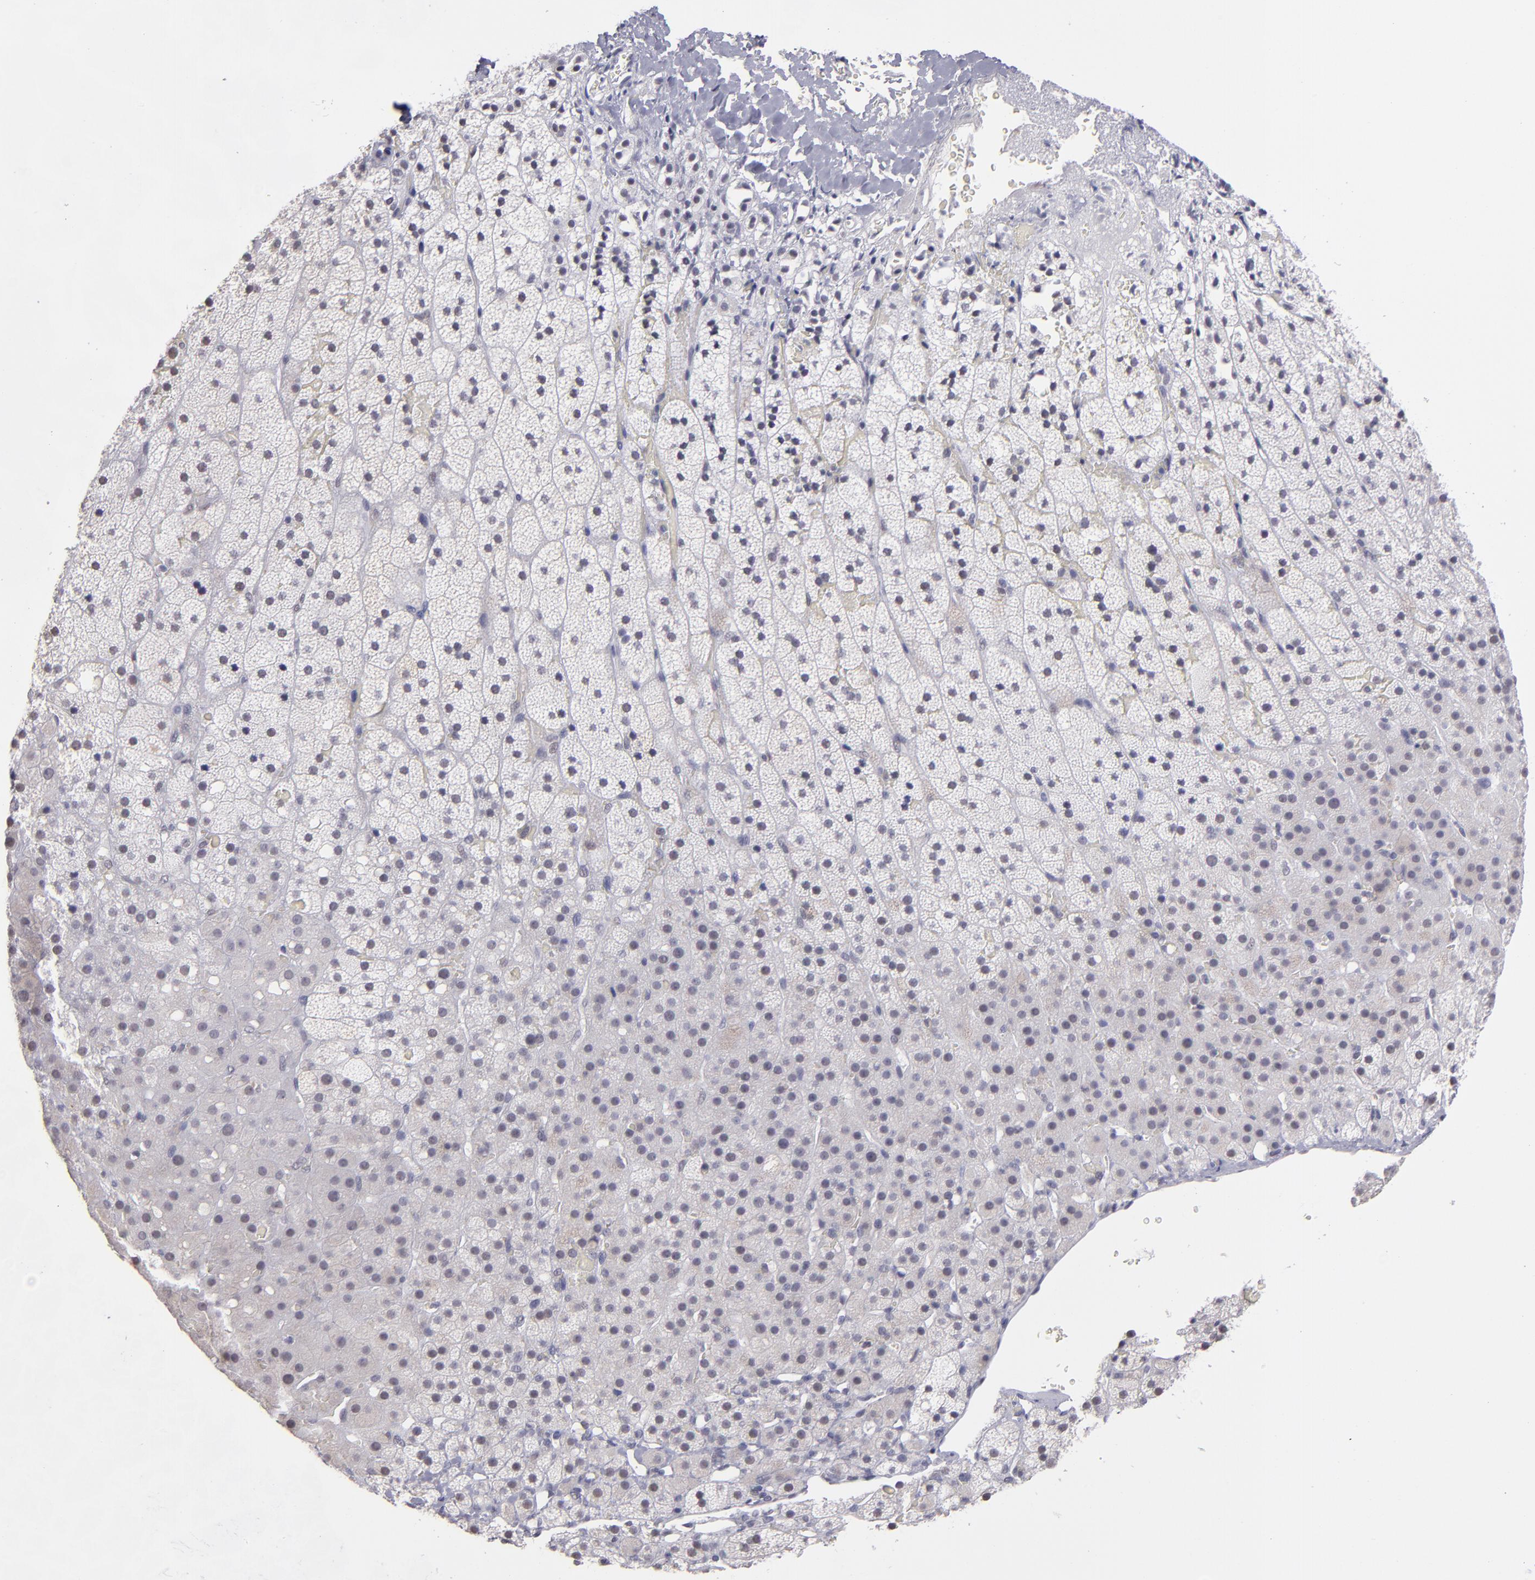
{"staining": {"intensity": "negative", "quantity": "none", "location": "none"}, "tissue": "adrenal gland", "cell_type": "Glandular cells", "image_type": "normal", "snomed": [{"axis": "morphology", "description": "Normal tissue, NOS"}, {"axis": "topography", "description": "Adrenal gland"}], "caption": "Adrenal gland was stained to show a protein in brown. There is no significant positivity in glandular cells. (DAB immunohistochemistry visualized using brightfield microscopy, high magnification).", "gene": "OTUB2", "patient": {"sex": "male", "age": 35}}